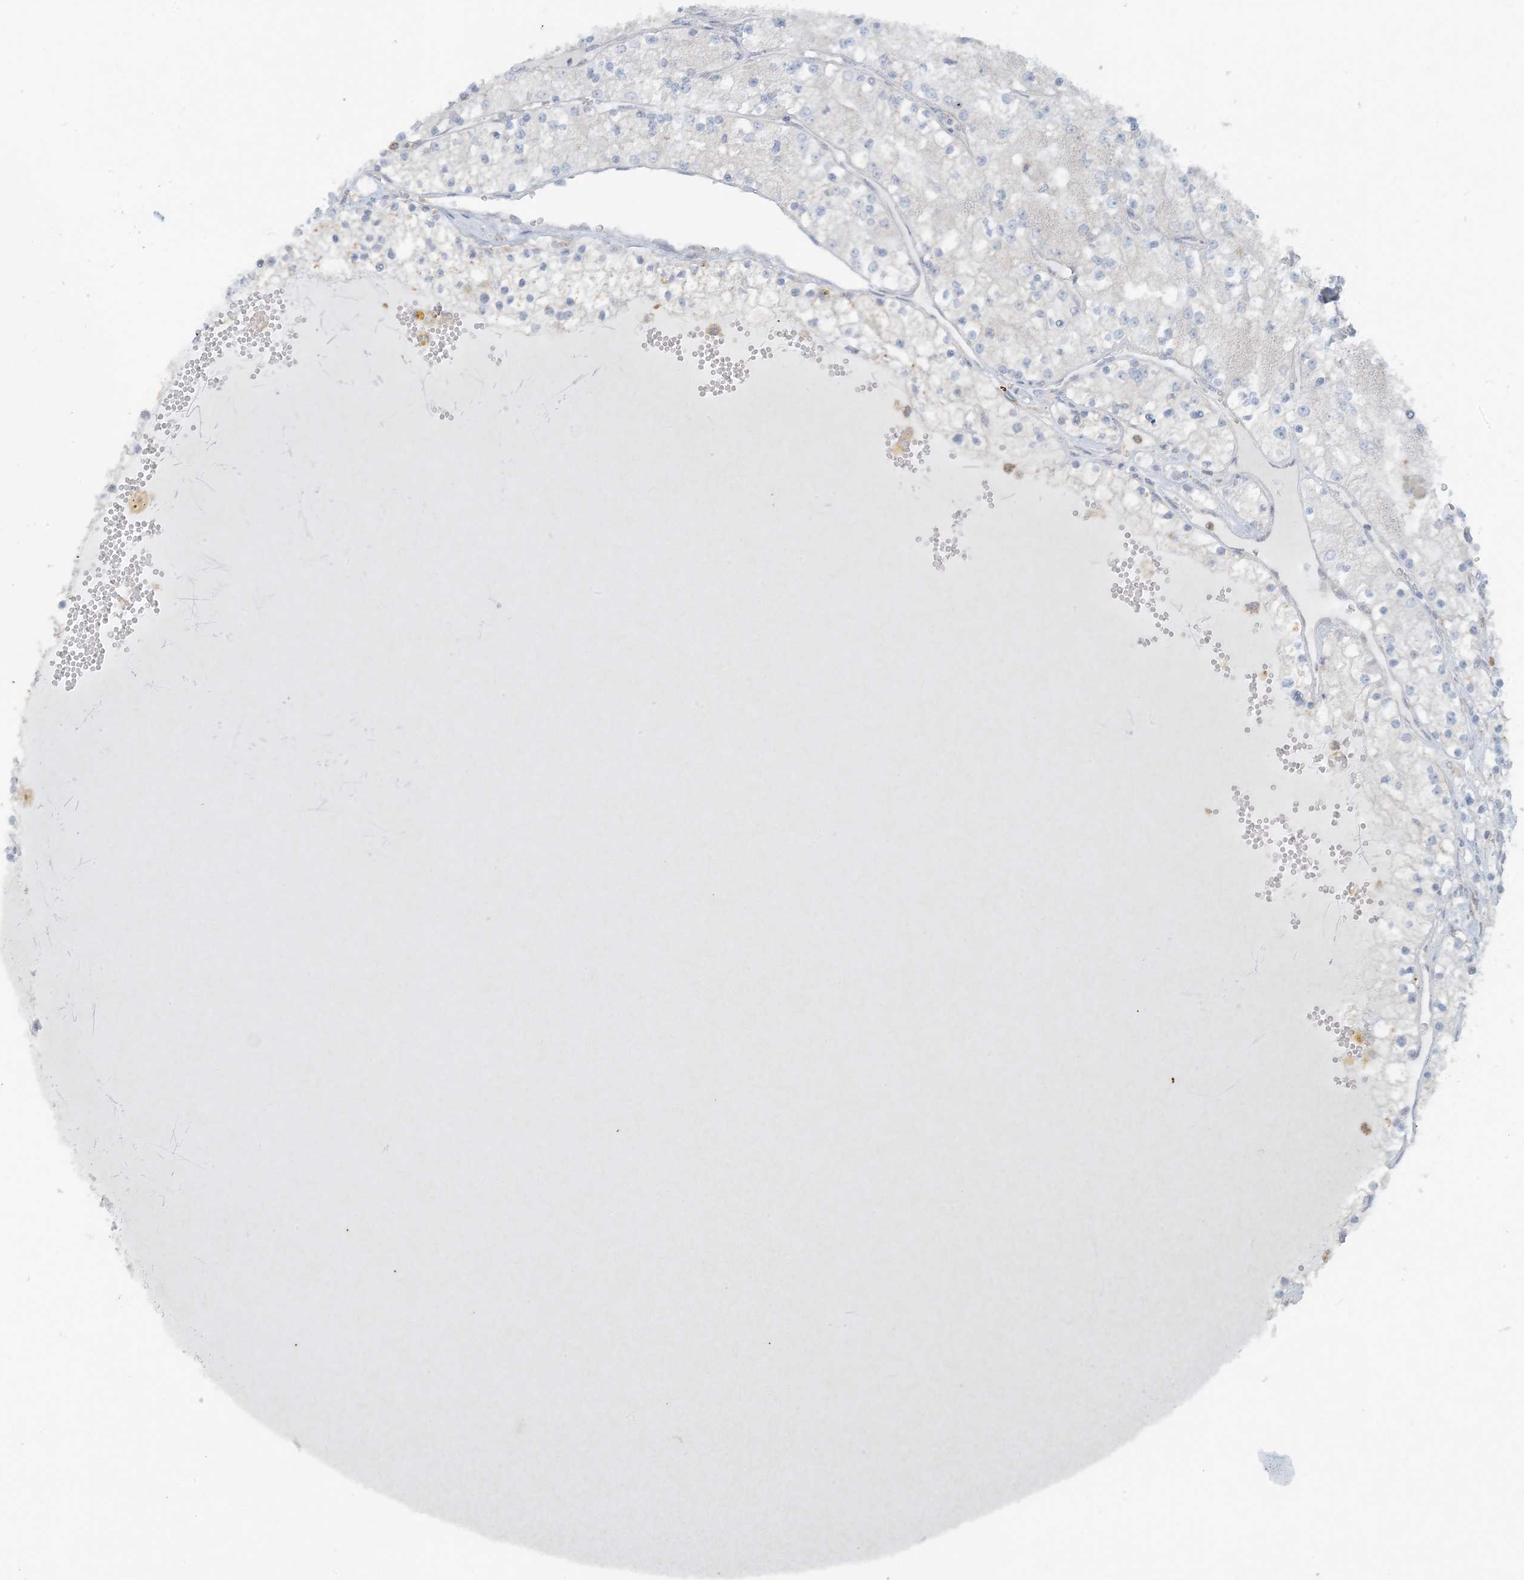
{"staining": {"intensity": "negative", "quantity": "none", "location": "none"}, "tissue": "renal cancer", "cell_type": "Tumor cells", "image_type": "cancer", "snomed": [{"axis": "morphology", "description": "Normal tissue, NOS"}, {"axis": "morphology", "description": "Adenocarcinoma, NOS"}, {"axis": "topography", "description": "Kidney"}], "caption": "IHC photomicrograph of neoplastic tissue: adenocarcinoma (renal) stained with DAB (3,3'-diaminobenzidine) reveals no significant protein expression in tumor cells.", "gene": "HACL1", "patient": {"sex": "male", "age": 68}}